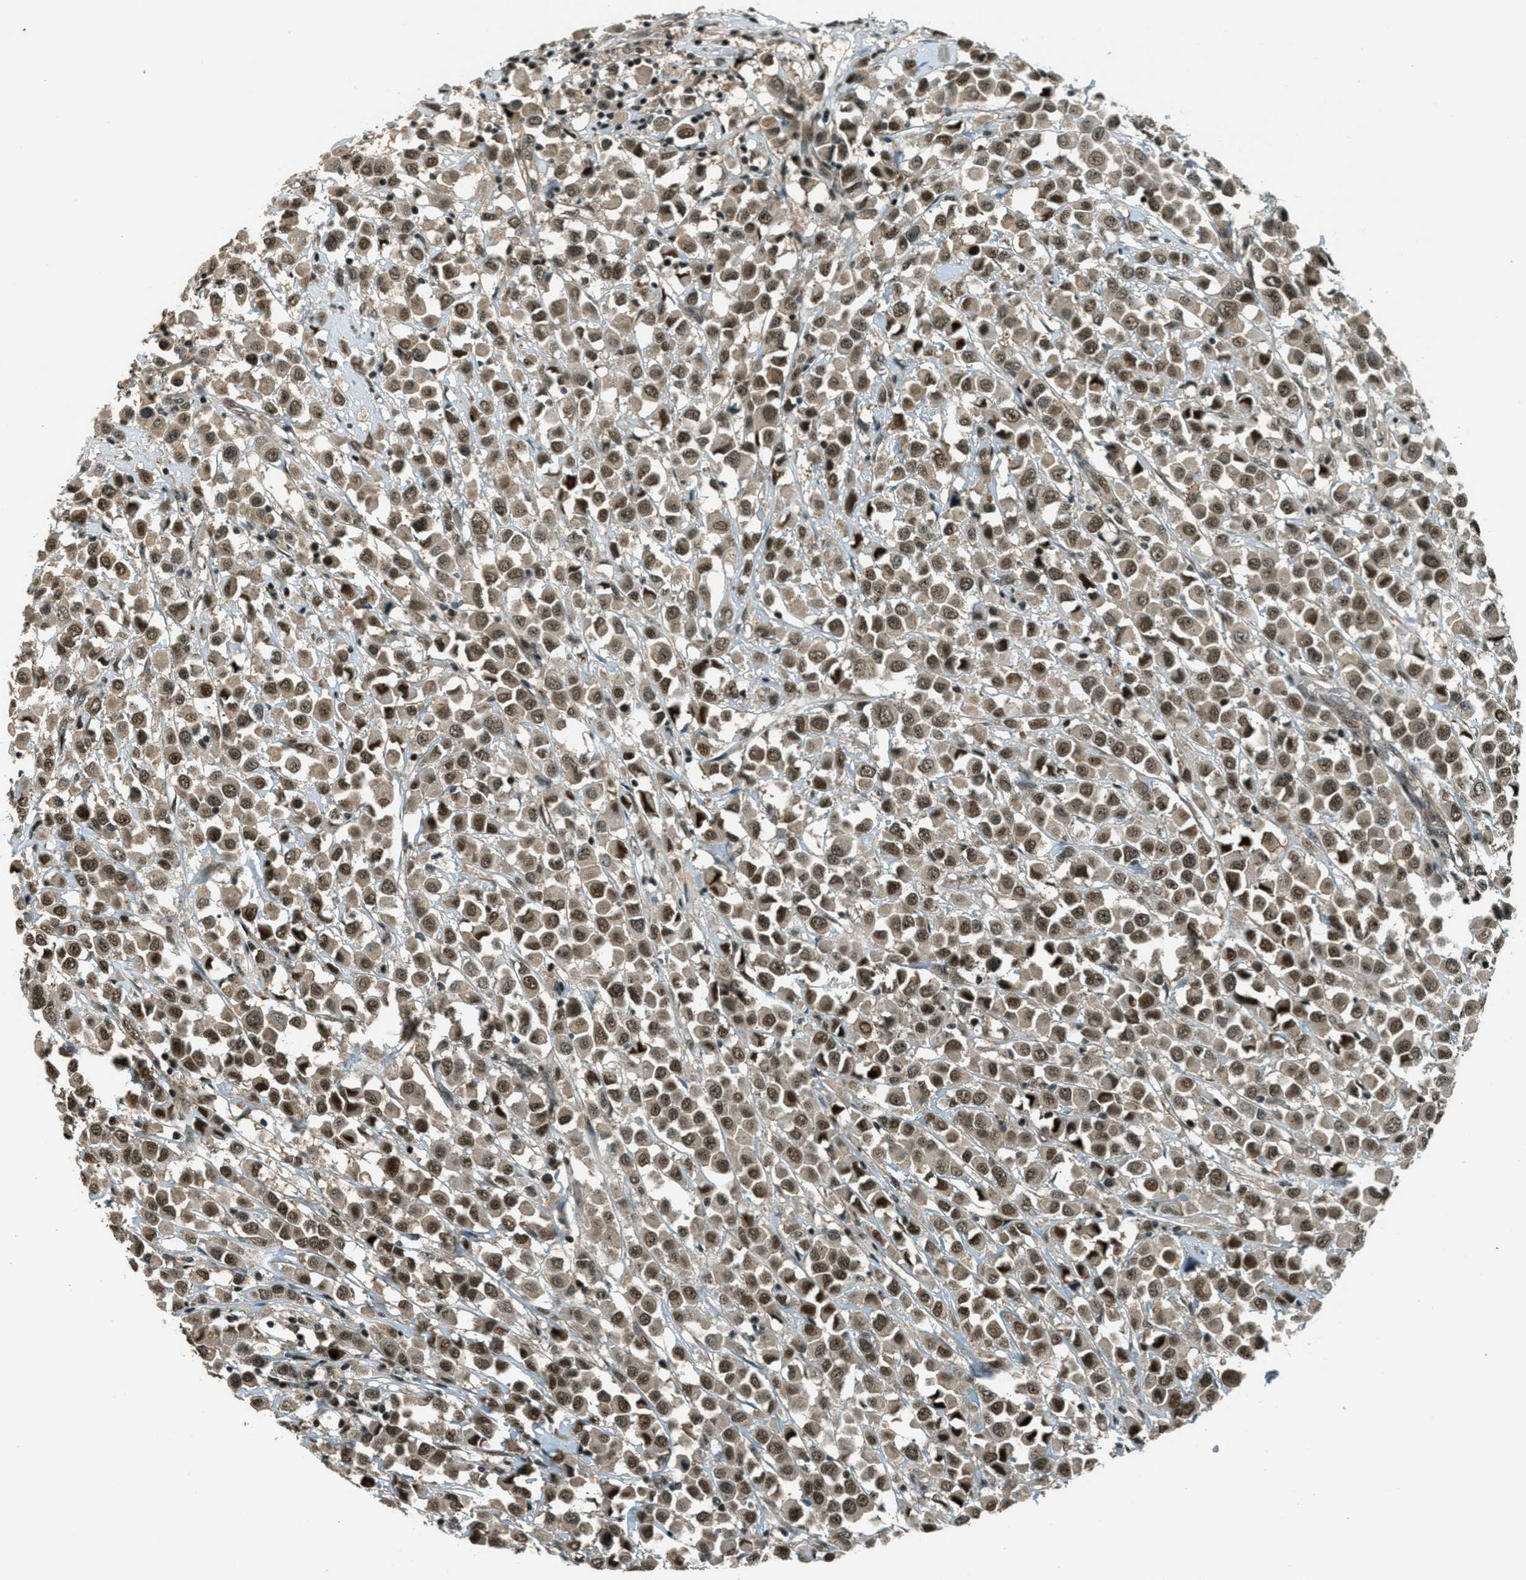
{"staining": {"intensity": "moderate", "quantity": ">75%", "location": "nuclear"}, "tissue": "breast cancer", "cell_type": "Tumor cells", "image_type": "cancer", "snomed": [{"axis": "morphology", "description": "Duct carcinoma"}, {"axis": "topography", "description": "Breast"}], "caption": "Human breast cancer (intraductal carcinoma) stained with a protein marker shows moderate staining in tumor cells.", "gene": "FOXM1", "patient": {"sex": "female", "age": 61}}